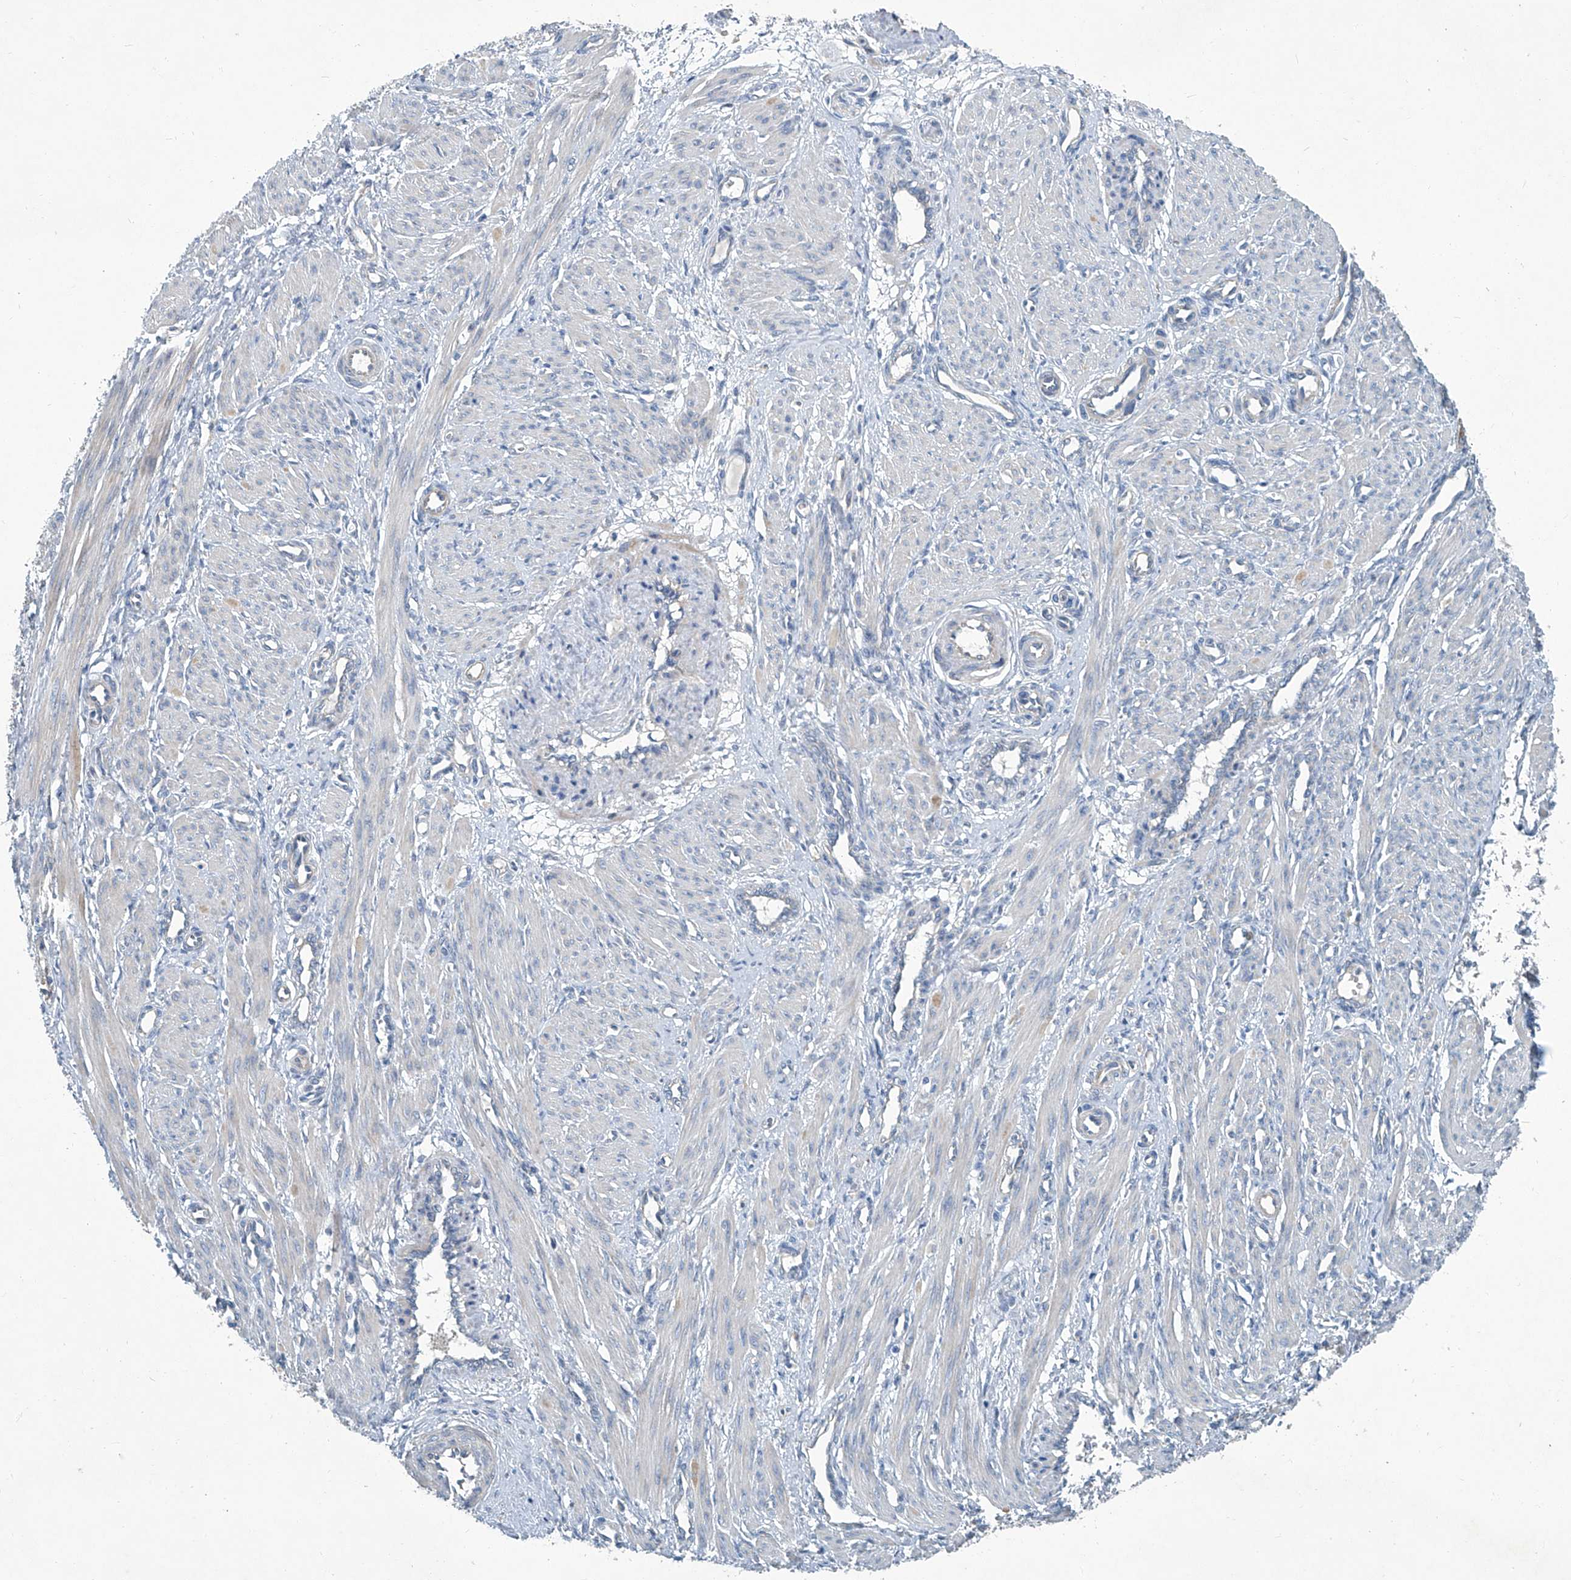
{"staining": {"intensity": "weak", "quantity": "<25%", "location": "cytoplasmic/membranous"}, "tissue": "smooth muscle", "cell_type": "Smooth muscle cells", "image_type": "normal", "snomed": [{"axis": "morphology", "description": "Normal tissue, NOS"}, {"axis": "topography", "description": "Endometrium"}], "caption": "A histopathology image of human smooth muscle is negative for staining in smooth muscle cells. (DAB (3,3'-diaminobenzidine) immunohistochemistry (IHC) with hematoxylin counter stain).", "gene": "SLC26A11", "patient": {"sex": "female", "age": 33}}